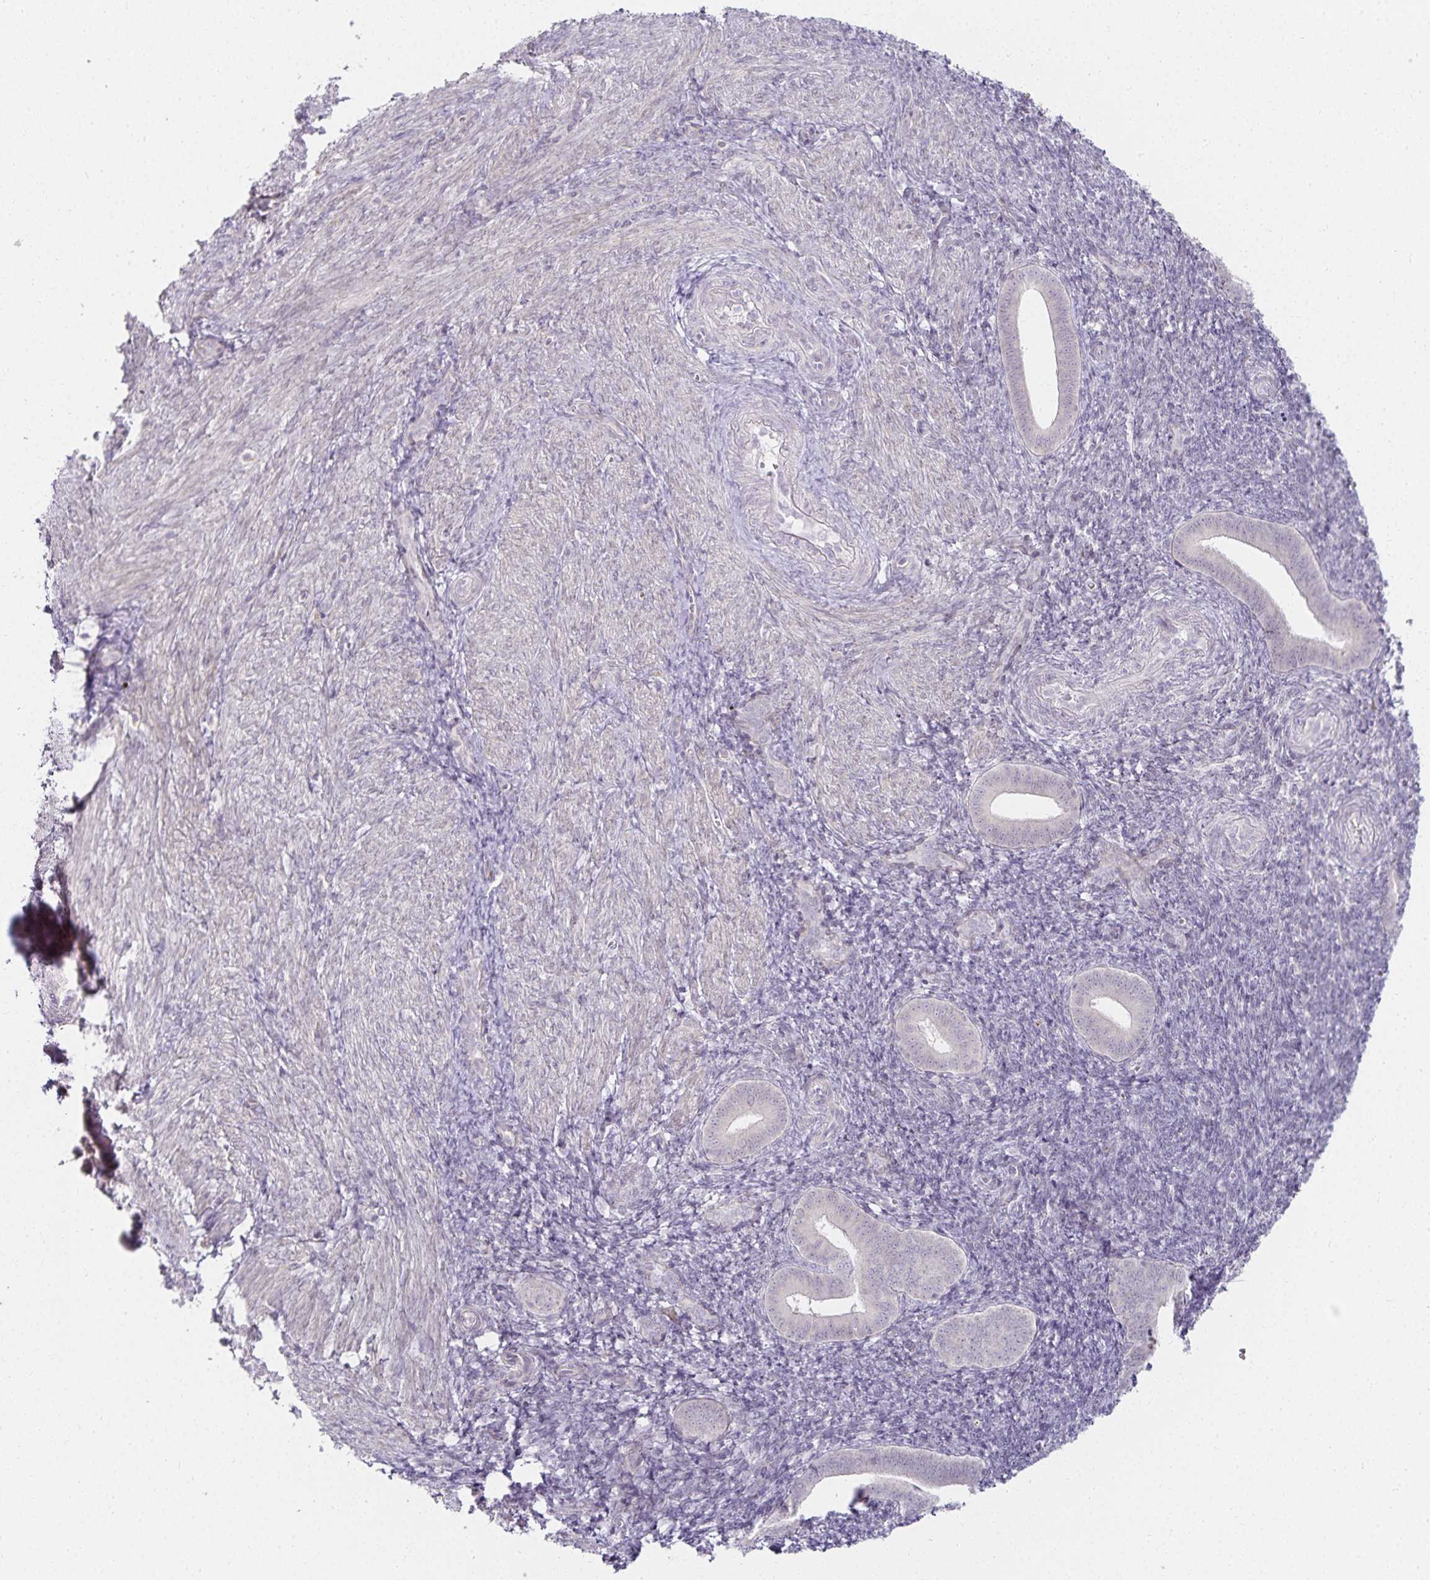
{"staining": {"intensity": "negative", "quantity": "none", "location": "none"}, "tissue": "endometrium", "cell_type": "Cells in endometrial stroma", "image_type": "normal", "snomed": [{"axis": "morphology", "description": "Normal tissue, NOS"}, {"axis": "topography", "description": "Endometrium"}], "caption": "There is no significant positivity in cells in endometrial stroma of endometrium.", "gene": "GP2", "patient": {"sex": "female", "age": 25}}